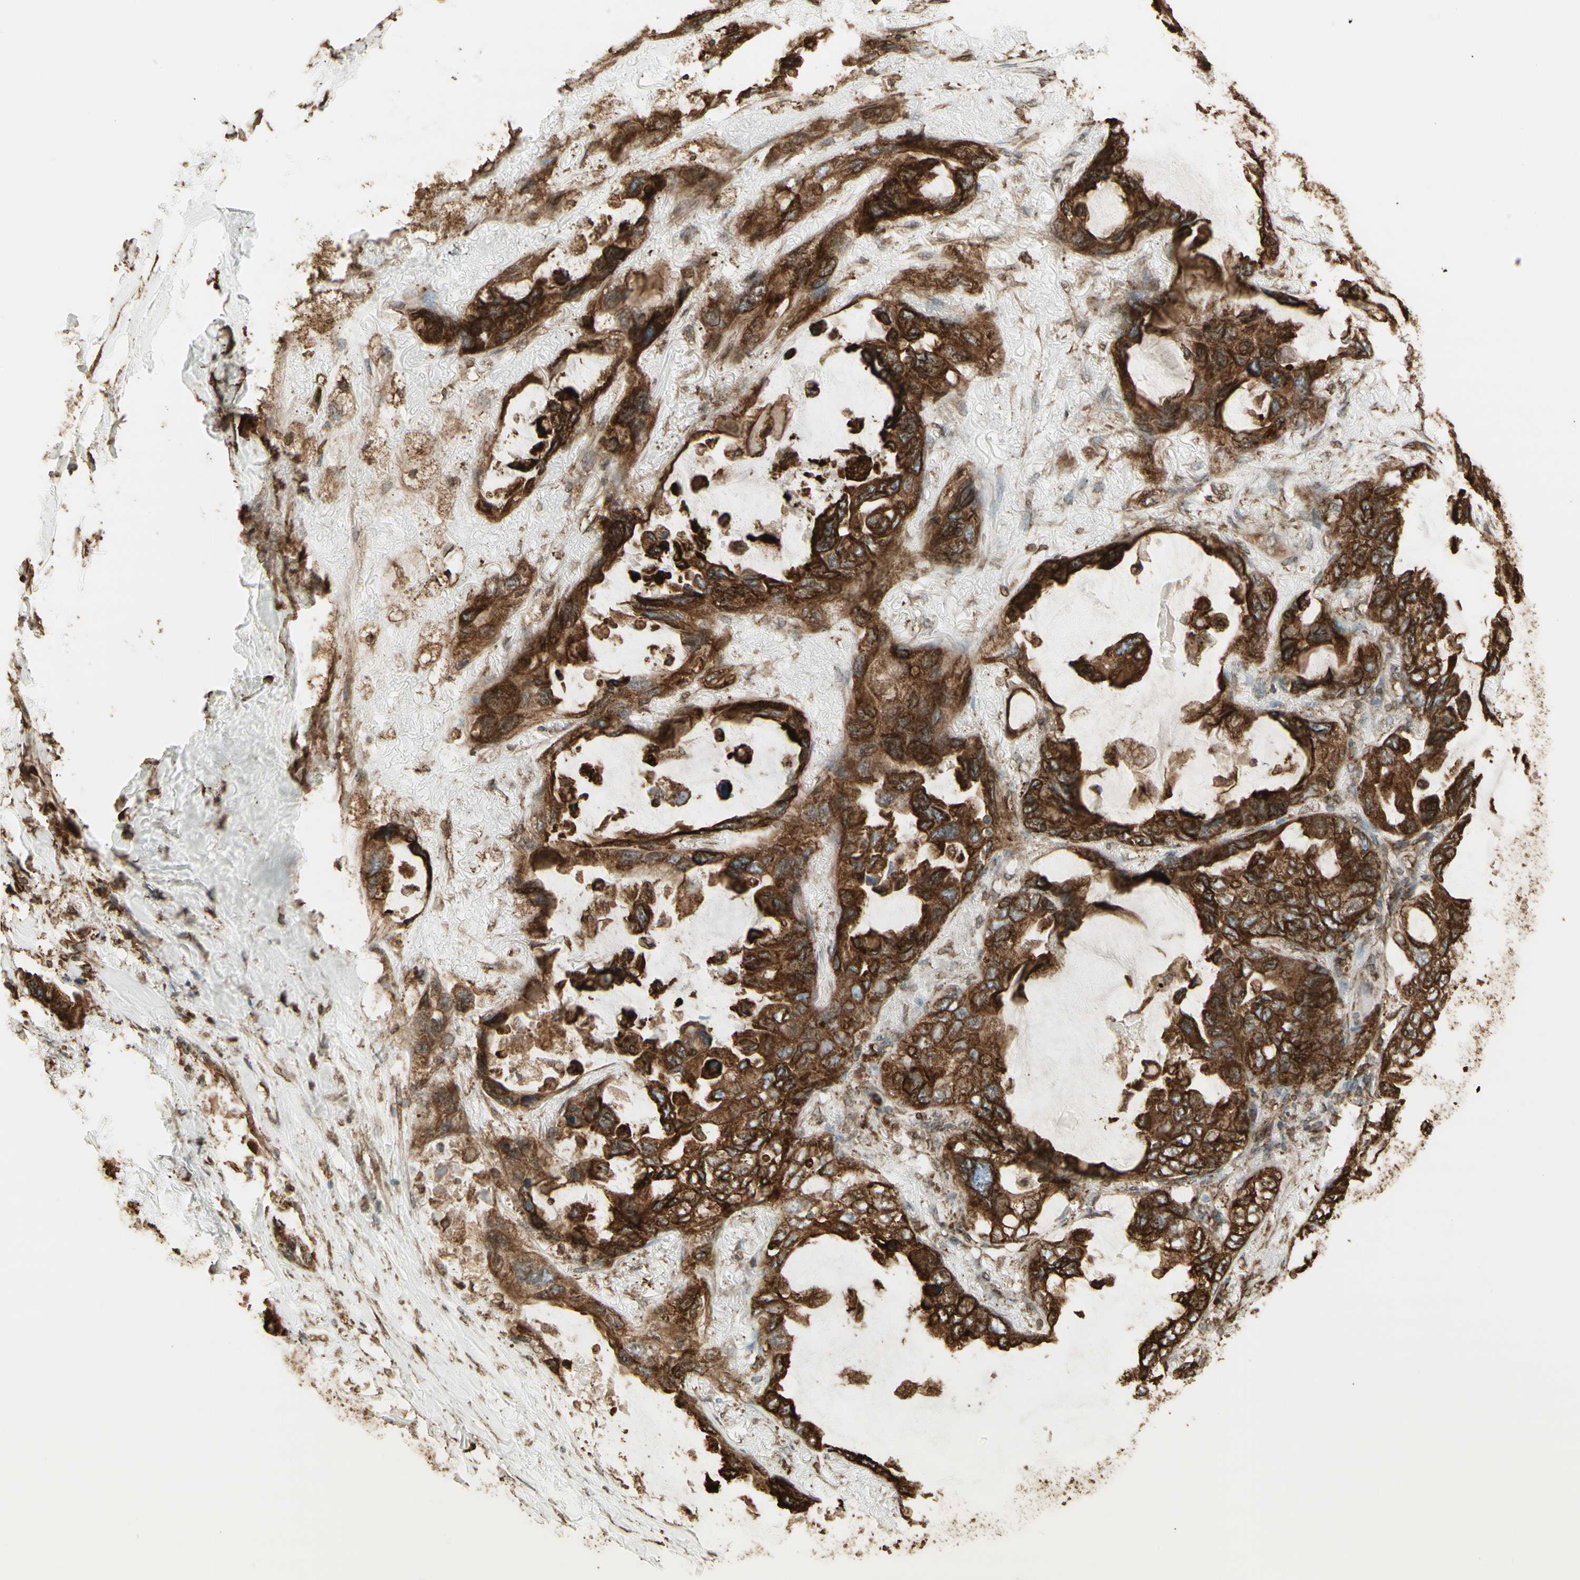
{"staining": {"intensity": "strong", "quantity": ">75%", "location": "cytoplasmic/membranous"}, "tissue": "lung cancer", "cell_type": "Tumor cells", "image_type": "cancer", "snomed": [{"axis": "morphology", "description": "Squamous cell carcinoma, NOS"}, {"axis": "topography", "description": "Lung"}], "caption": "Protein expression by IHC reveals strong cytoplasmic/membranous positivity in about >75% of tumor cells in squamous cell carcinoma (lung).", "gene": "CANX", "patient": {"sex": "female", "age": 73}}